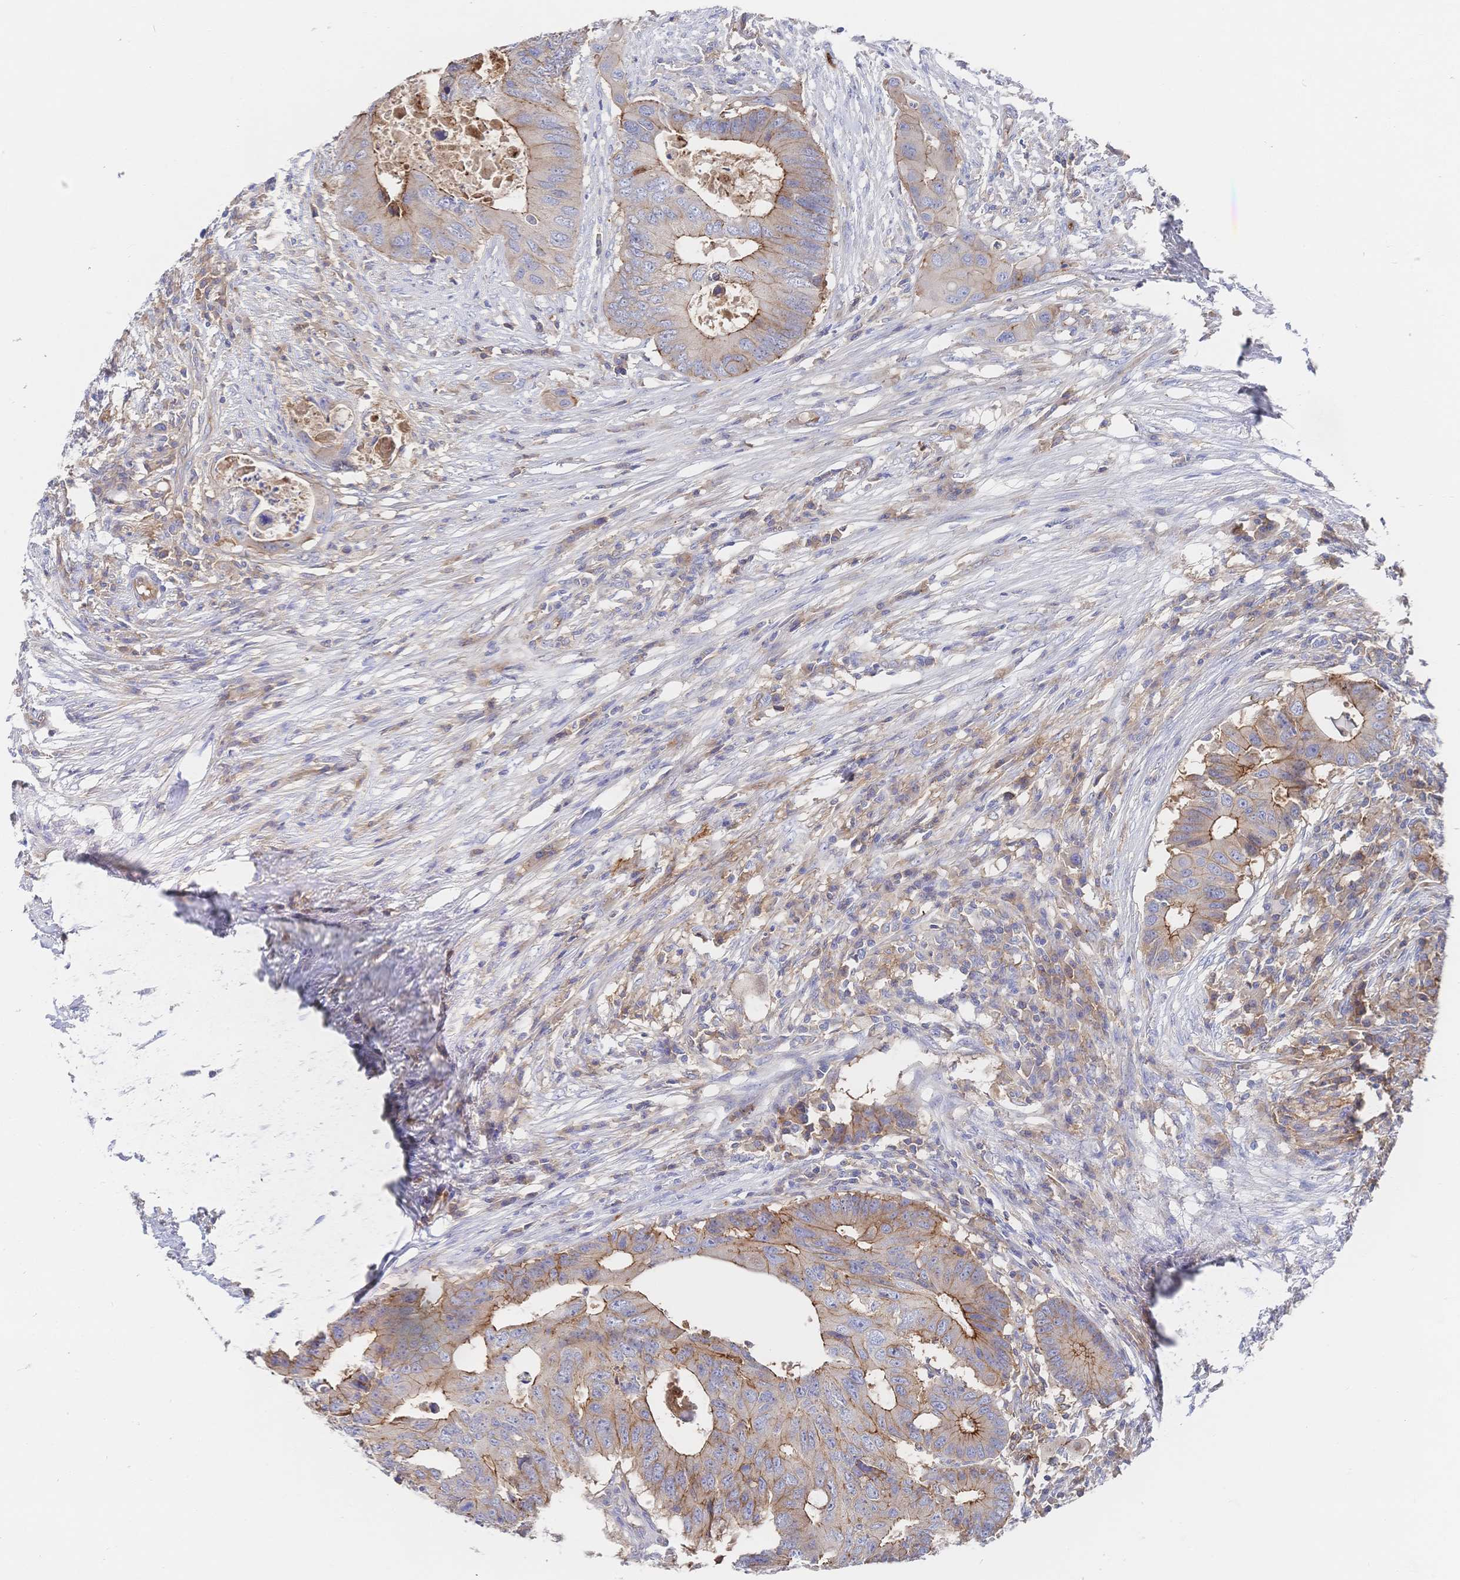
{"staining": {"intensity": "moderate", "quantity": "25%-75%", "location": "cytoplasmic/membranous"}, "tissue": "colorectal cancer", "cell_type": "Tumor cells", "image_type": "cancer", "snomed": [{"axis": "morphology", "description": "Adenocarcinoma, NOS"}, {"axis": "topography", "description": "Colon"}], "caption": "Colorectal adenocarcinoma stained for a protein demonstrates moderate cytoplasmic/membranous positivity in tumor cells.", "gene": "F11R", "patient": {"sex": "male", "age": 71}}